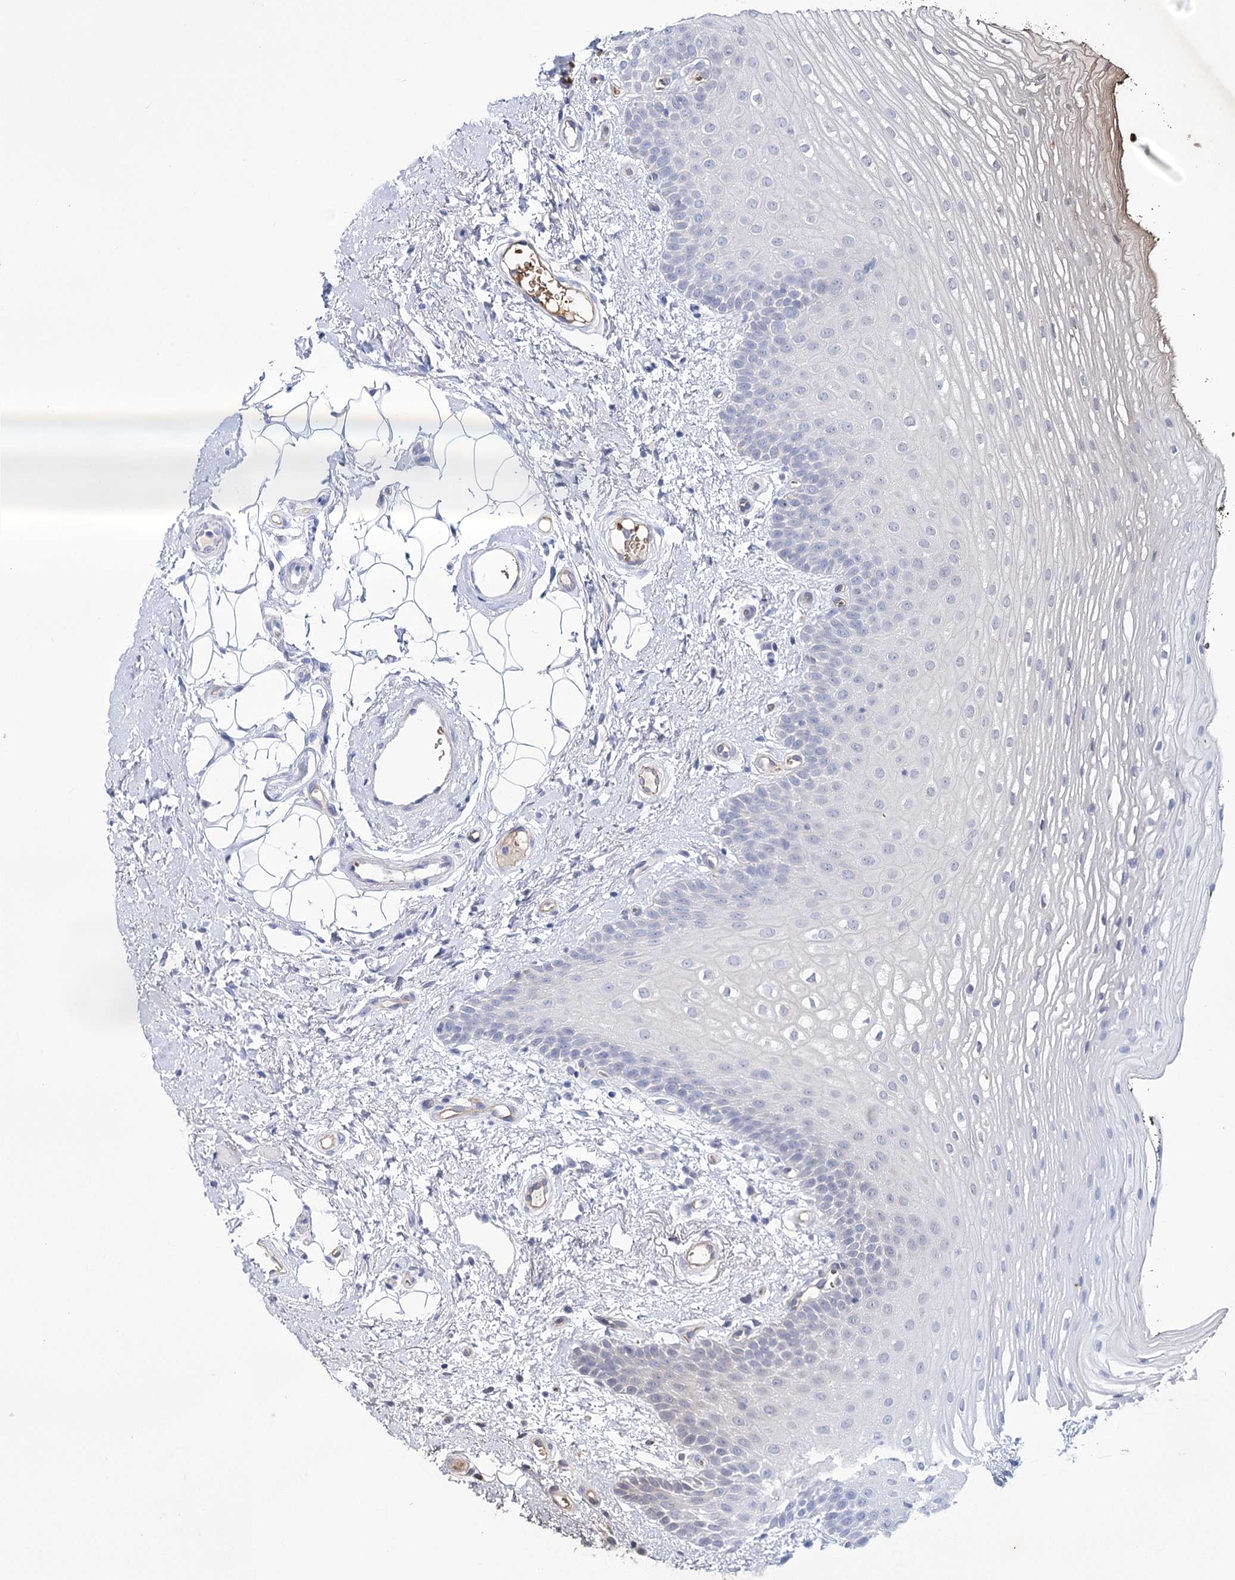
{"staining": {"intensity": "negative", "quantity": "none", "location": "none"}, "tissue": "oral mucosa", "cell_type": "Squamous epithelial cells", "image_type": "normal", "snomed": [{"axis": "morphology", "description": "No evidence of malignacy"}, {"axis": "topography", "description": "Oral tissue"}, {"axis": "topography", "description": "Head-Neck"}], "caption": "Squamous epithelial cells show no significant protein staining in benign oral mucosa.", "gene": "GBF1", "patient": {"sex": "male", "age": 68}}